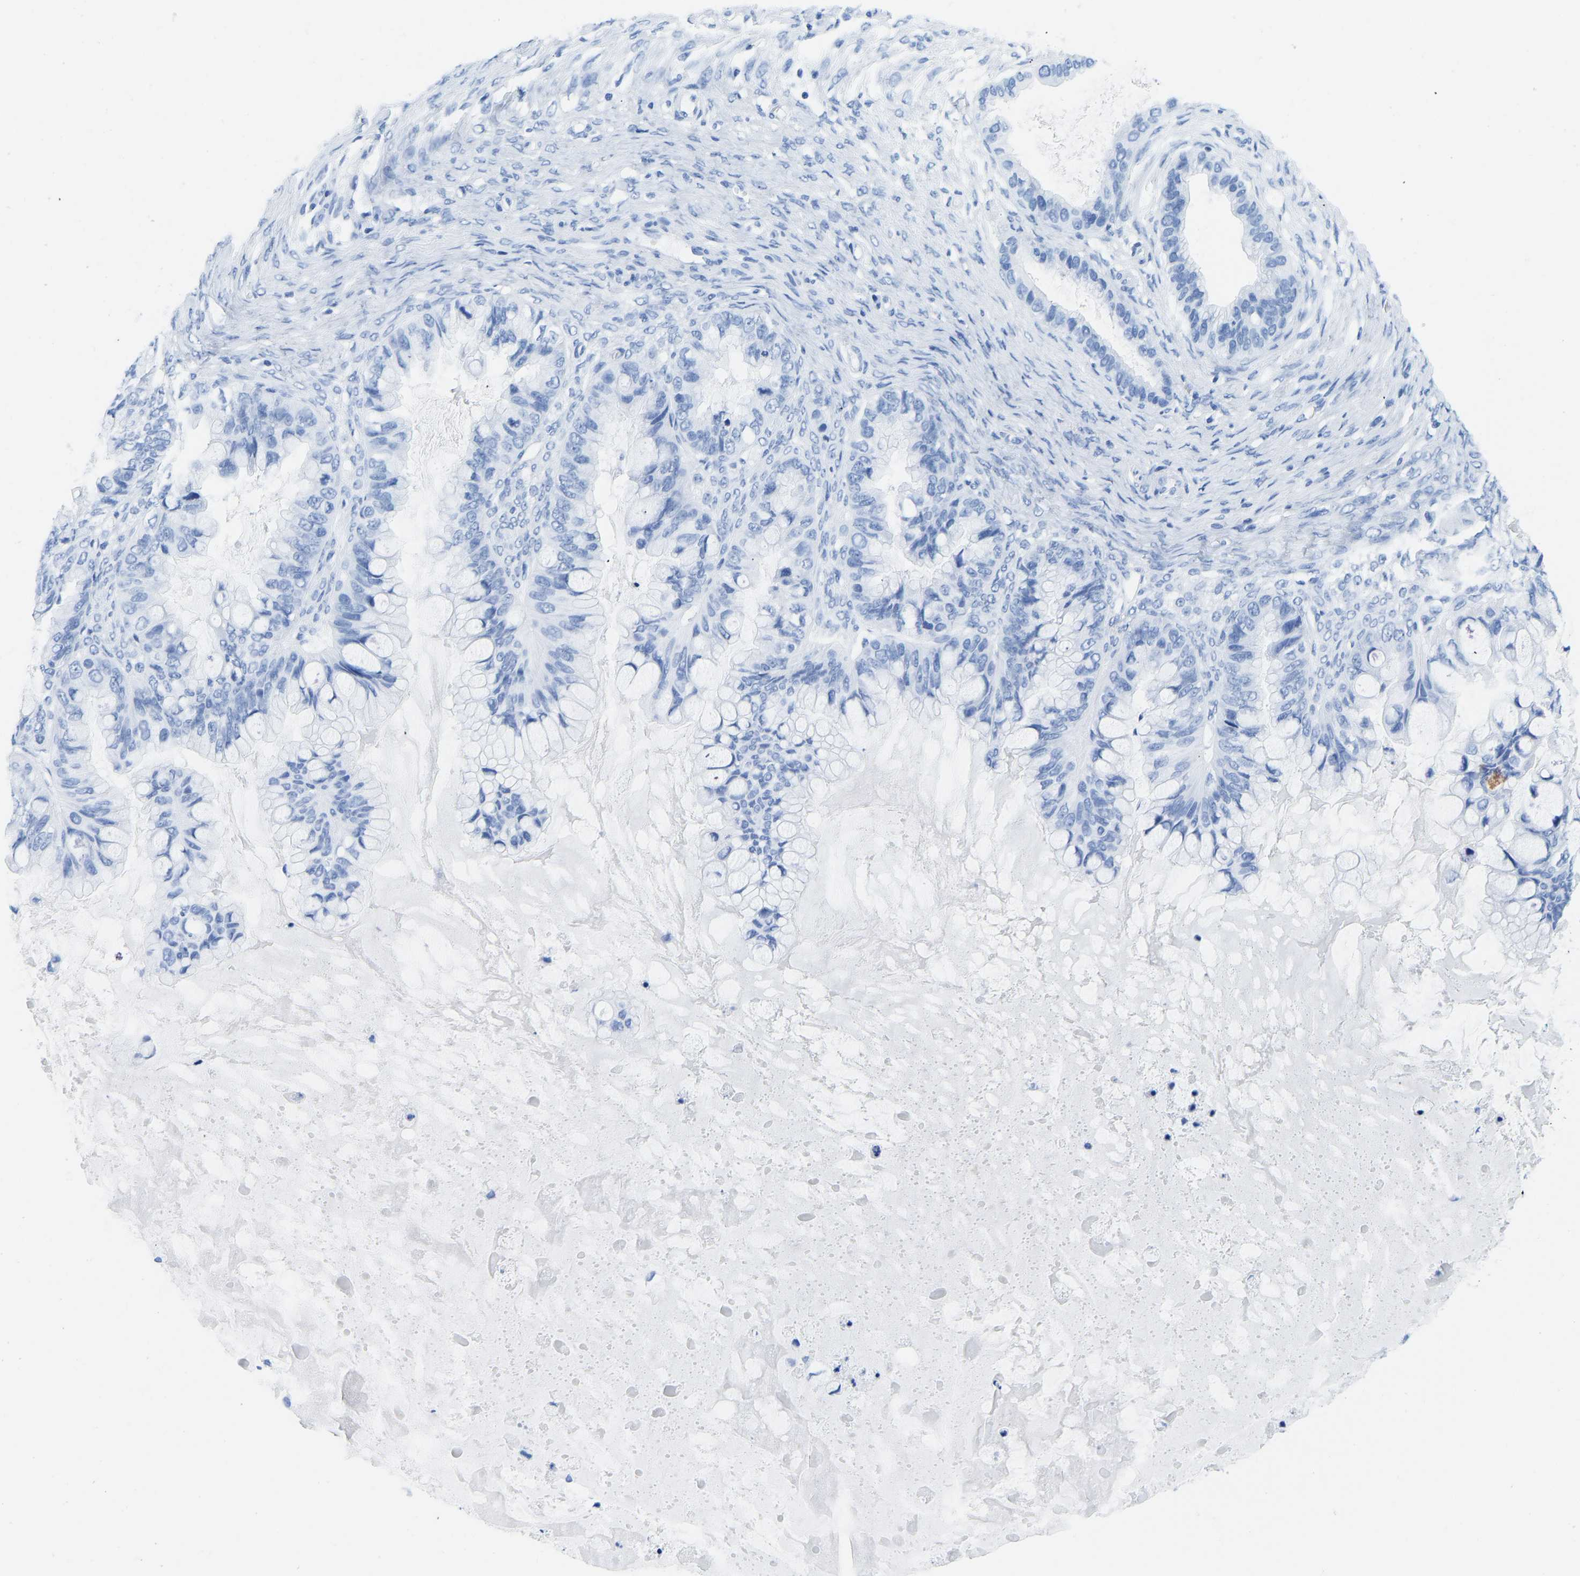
{"staining": {"intensity": "negative", "quantity": "none", "location": "none"}, "tissue": "ovarian cancer", "cell_type": "Tumor cells", "image_type": "cancer", "snomed": [{"axis": "morphology", "description": "Cystadenocarcinoma, mucinous, NOS"}, {"axis": "topography", "description": "Ovary"}], "caption": "This photomicrograph is of mucinous cystadenocarcinoma (ovarian) stained with immunohistochemistry (IHC) to label a protein in brown with the nuclei are counter-stained blue. There is no expression in tumor cells. (Stains: DAB immunohistochemistry (IHC) with hematoxylin counter stain, Microscopy: brightfield microscopy at high magnification).", "gene": "ELMO2", "patient": {"sex": "female", "age": 80}}